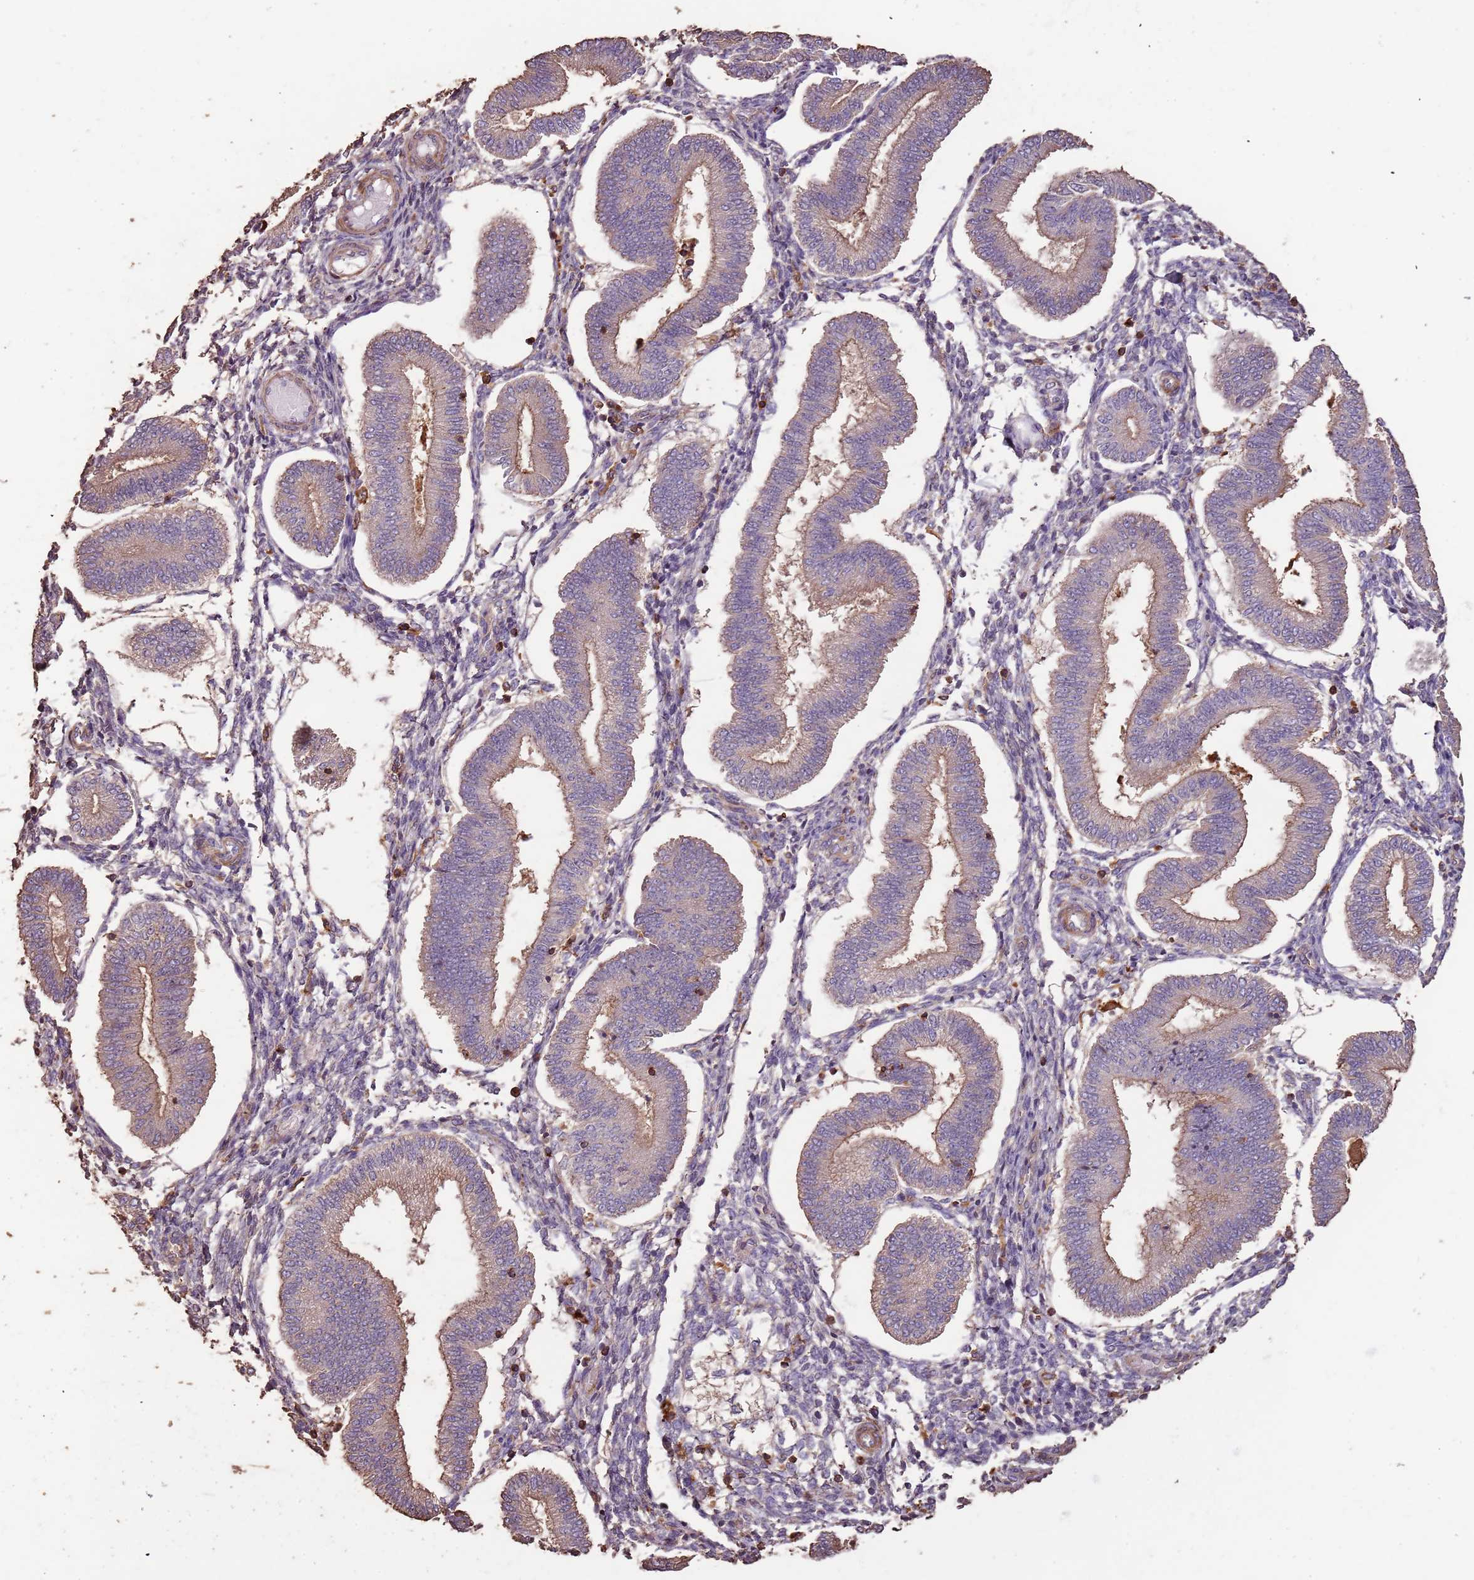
{"staining": {"intensity": "negative", "quantity": "none", "location": "none"}, "tissue": "endometrium", "cell_type": "Cells in endometrial stroma", "image_type": "normal", "snomed": [{"axis": "morphology", "description": "Normal tissue, NOS"}, {"axis": "topography", "description": "Endometrium"}], "caption": "A micrograph of human endometrium is negative for staining in cells in endometrial stroma. (DAB IHC with hematoxylin counter stain).", "gene": "FECH", "patient": {"sex": "female", "age": 39}}